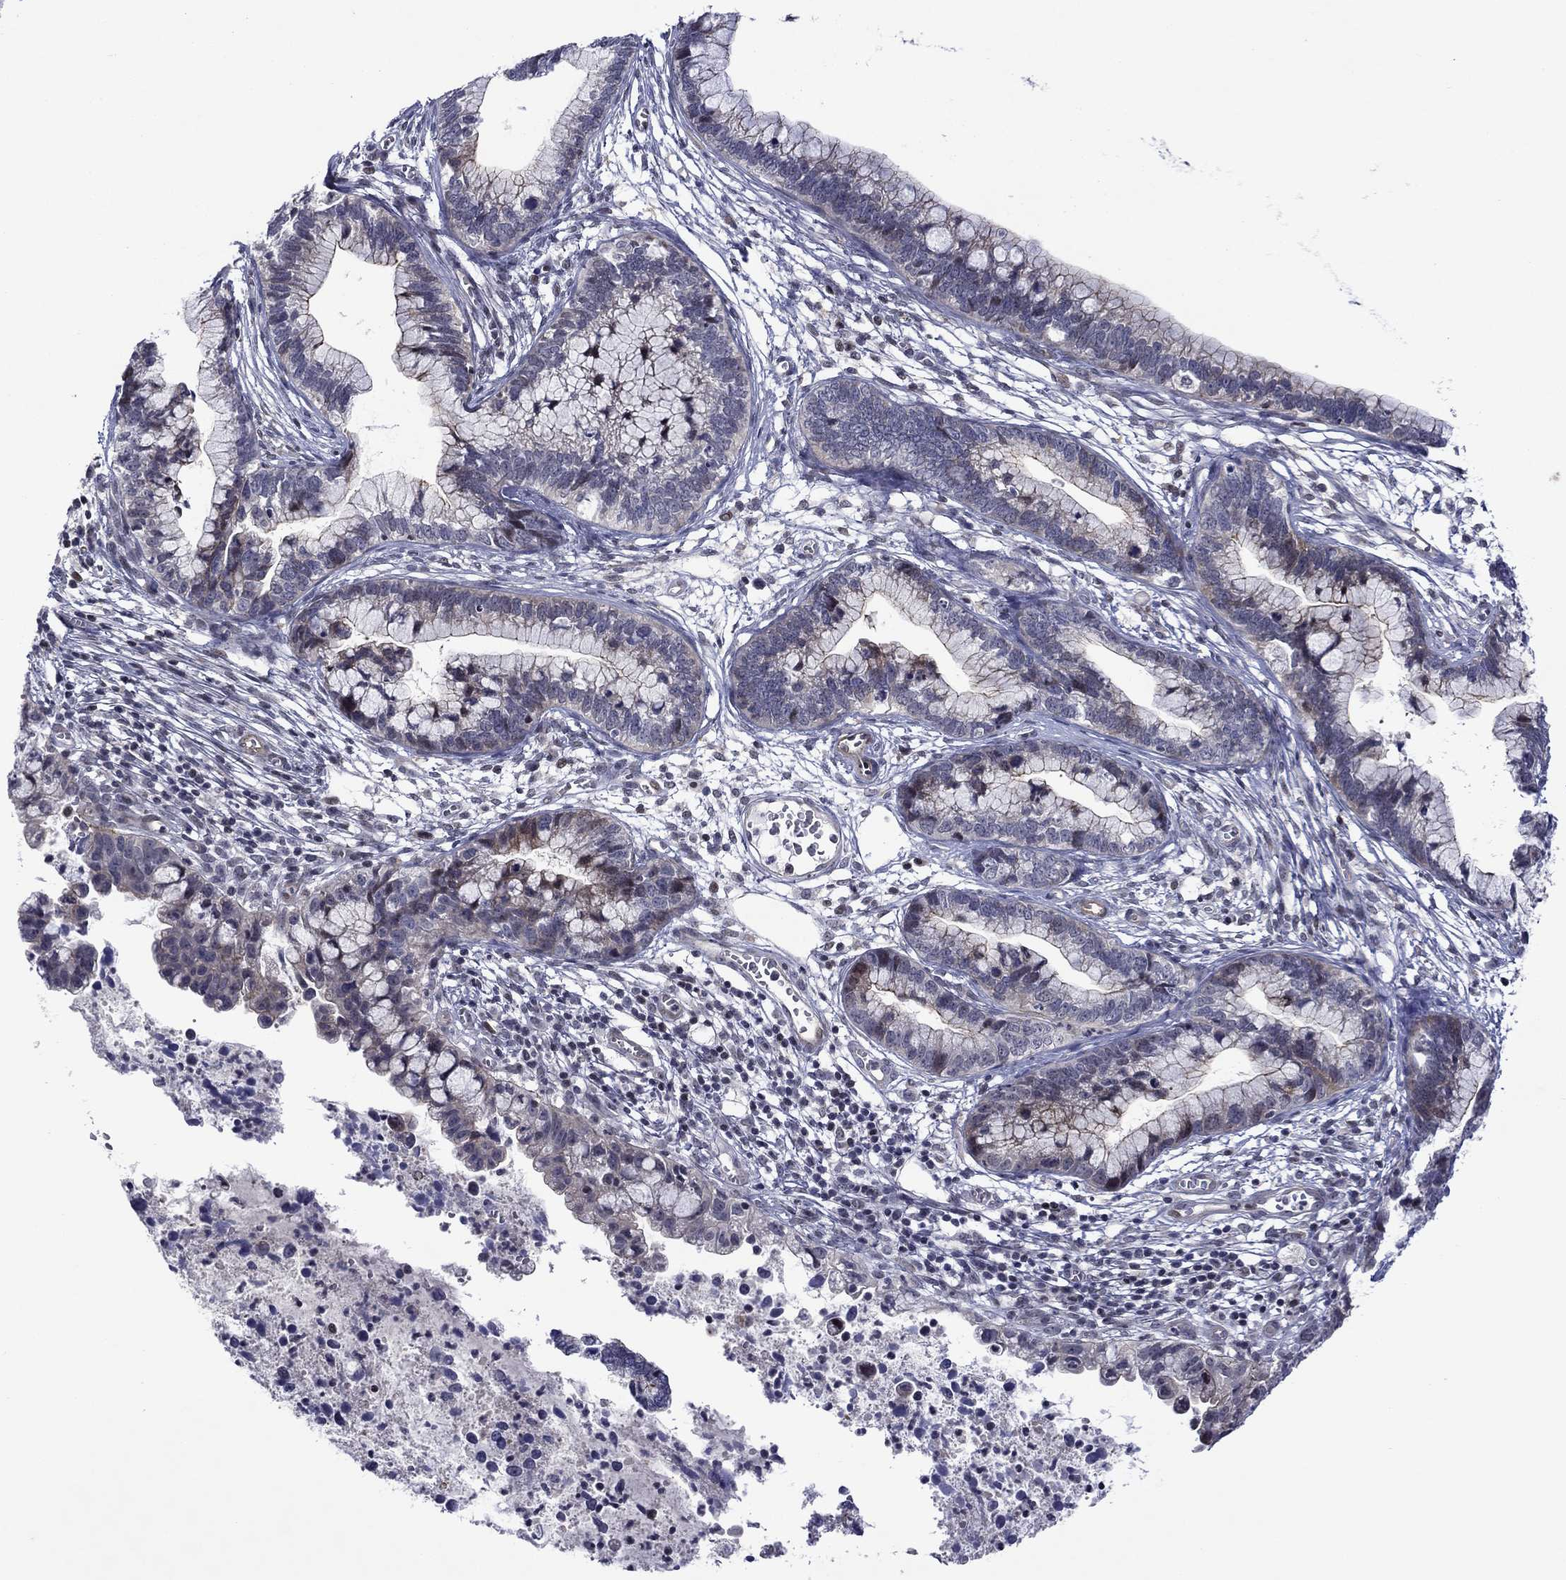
{"staining": {"intensity": "negative", "quantity": "none", "location": "none"}, "tissue": "cervical cancer", "cell_type": "Tumor cells", "image_type": "cancer", "snomed": [{"axis": "morphology", "description": "Adenocarcinoma, NOS"}, {"axis": "topography", "description": "Cervix"}], "caption": "High magnification brightfield microscopy of cervical adenocarcinoma stained with DAB (brown) and counterstained with hematoxylin (blue): tumor cells show no significant positivity.", "gene": "B3GAT1", "patient": {"sex": "female", "age": 44}}